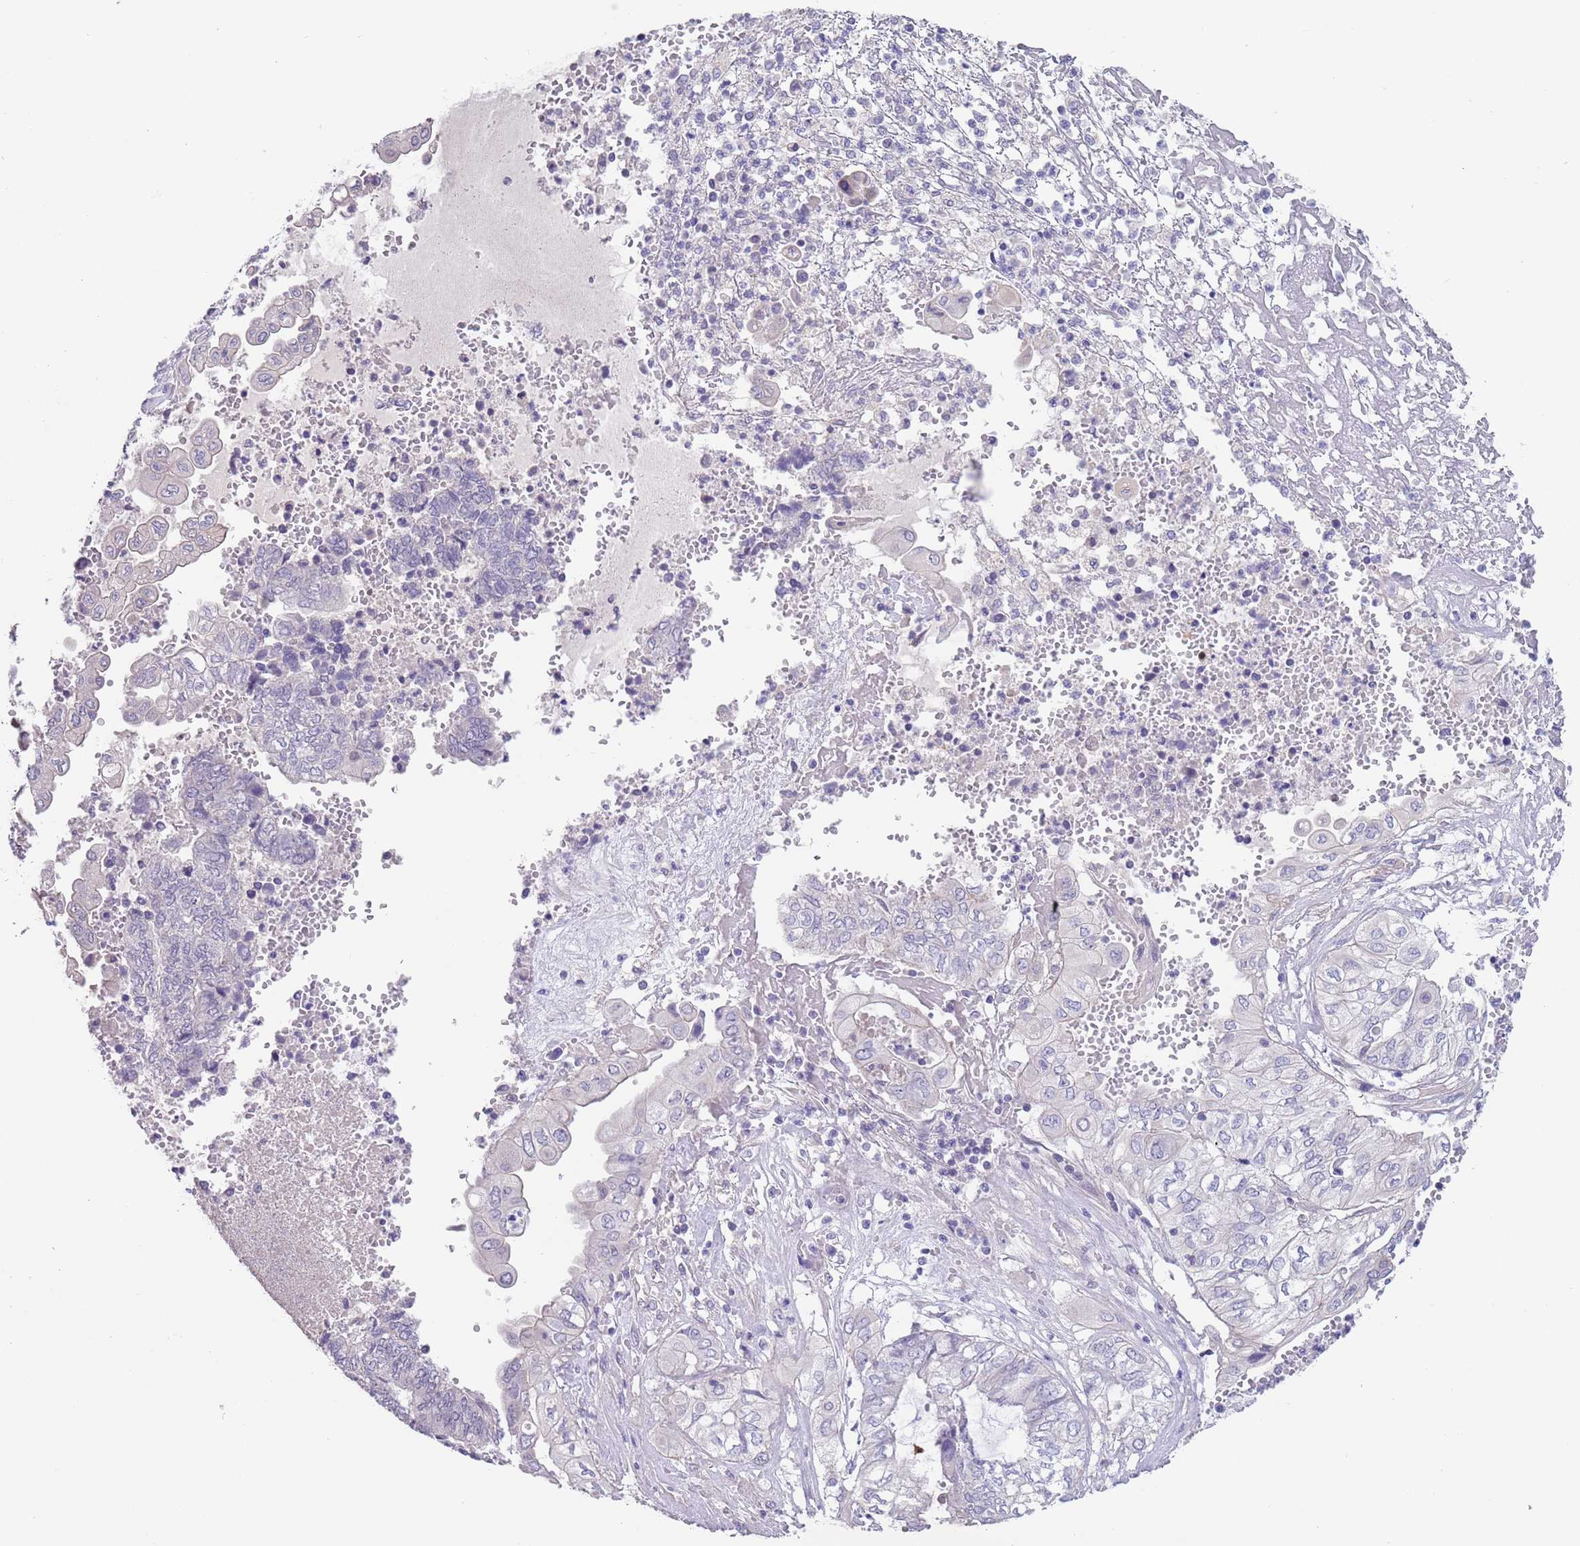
{"staining": {"intensity": "negative", "quantity": "none", "location": "none"}, "tissue": "endometrial cancer", "cell_type": "Tumor cells", "image_type": "cancer", "snomed": [{"axis": "morphology", "description": "Adenocarcinoma, NOS"}, {"axis": "topography", "description": "Uterus"}, {"axis": "topography", "description": "Endometrium"}], "caption": "Micrograph shows no protein expression in tumor cells of endometrial cancer tissue. The staining is performed using DAB brown chromogen with nuclei counter-stained in using hematoxylin.", "gene": "RNF169", "patient": {"sex": "female", "age": 70}}